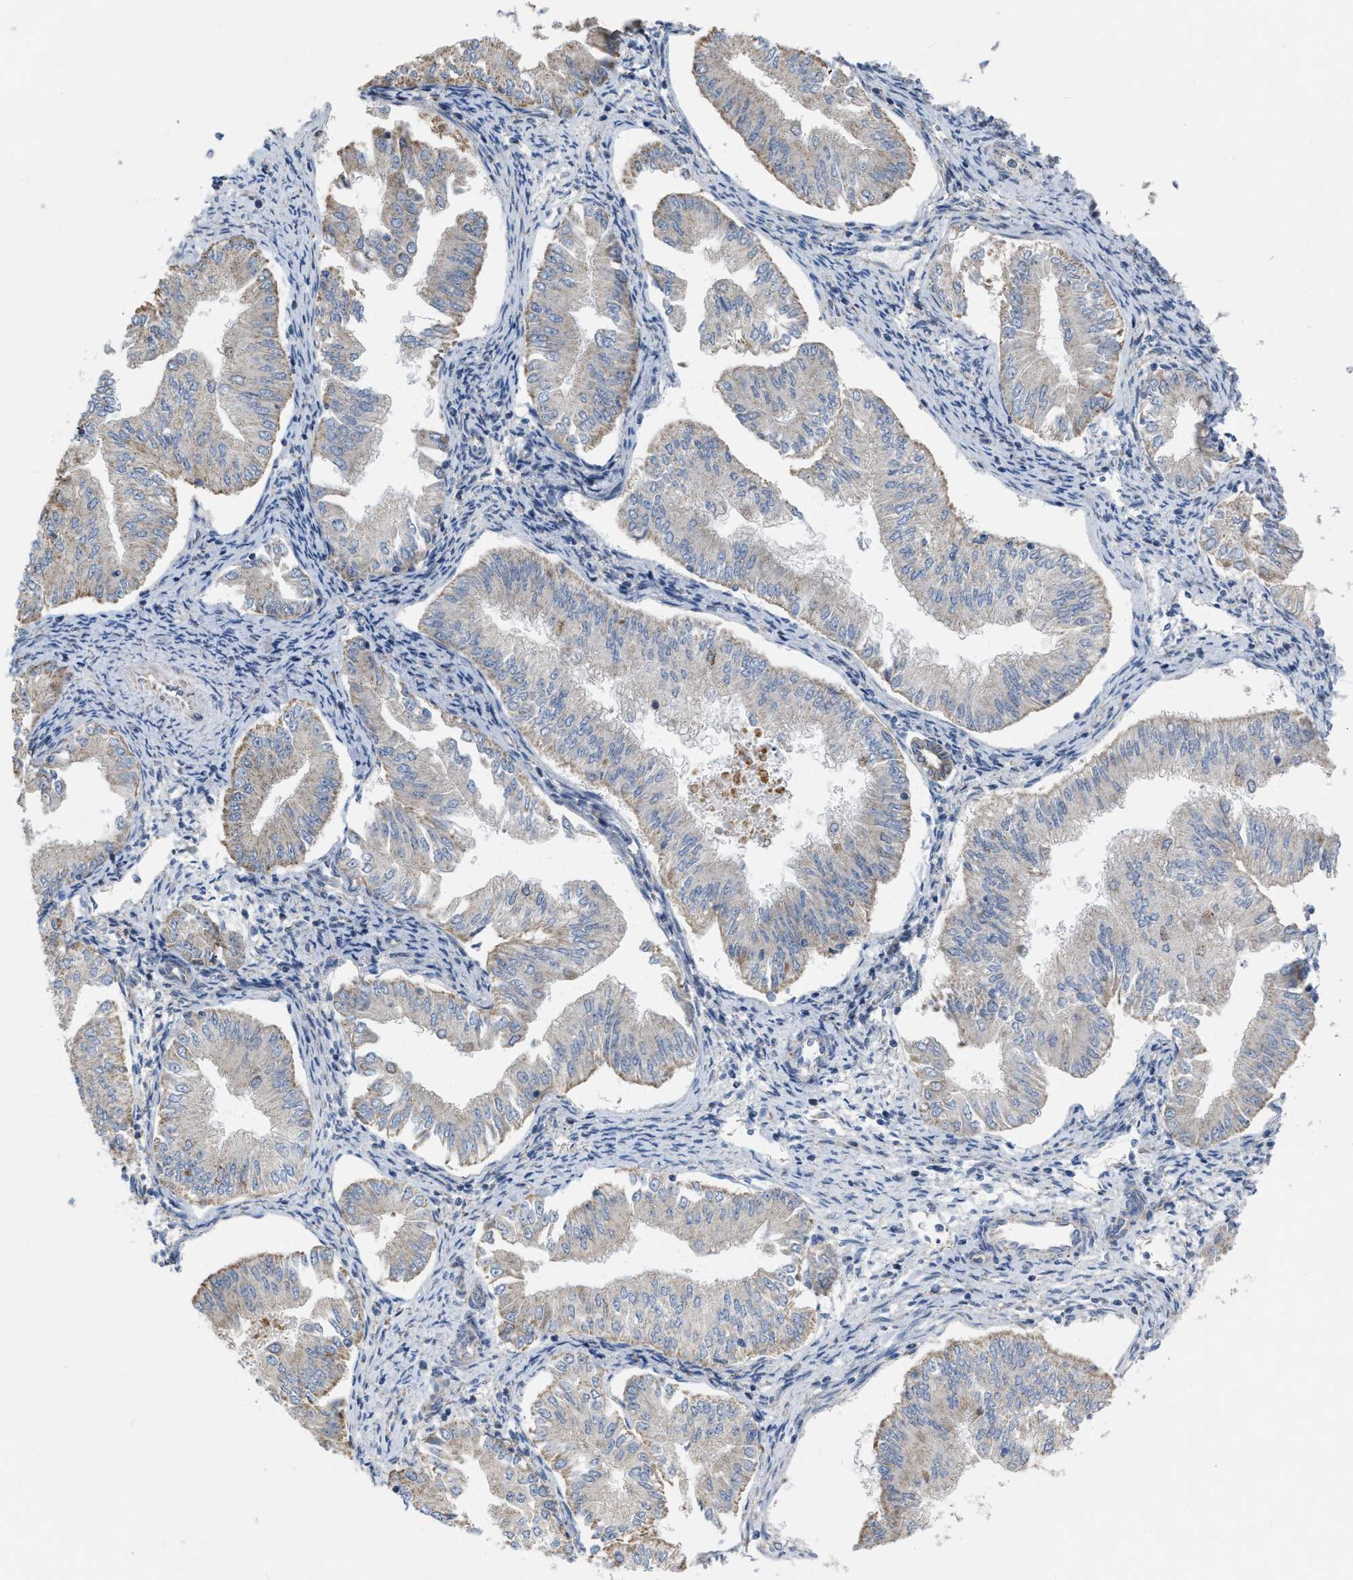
{"staining": {"intensity": "moderate", "quantity": "<25%", "location": "cytoplasmic/membranous"}, "tissue": "endometrial cancer", "cell_type": "Tumor cells", "image_type": "cancer", "snomed": [{"axis": "morphology", "description": "Normal tissue, NOS"}, {"axis": "morphology", "description": "Adenocarcinoma, NOS"}, {"axis": "topography", "description": "Endometrium"}], "caption": "A micrograph of human endometrial cancer (adenocarcinoma) stained for a protein exhibits moderate cytoplasmic/membranous brown staining in tumor cells.", "gene": "BCL10", "patient": {"sex": "female", "age": 53}}